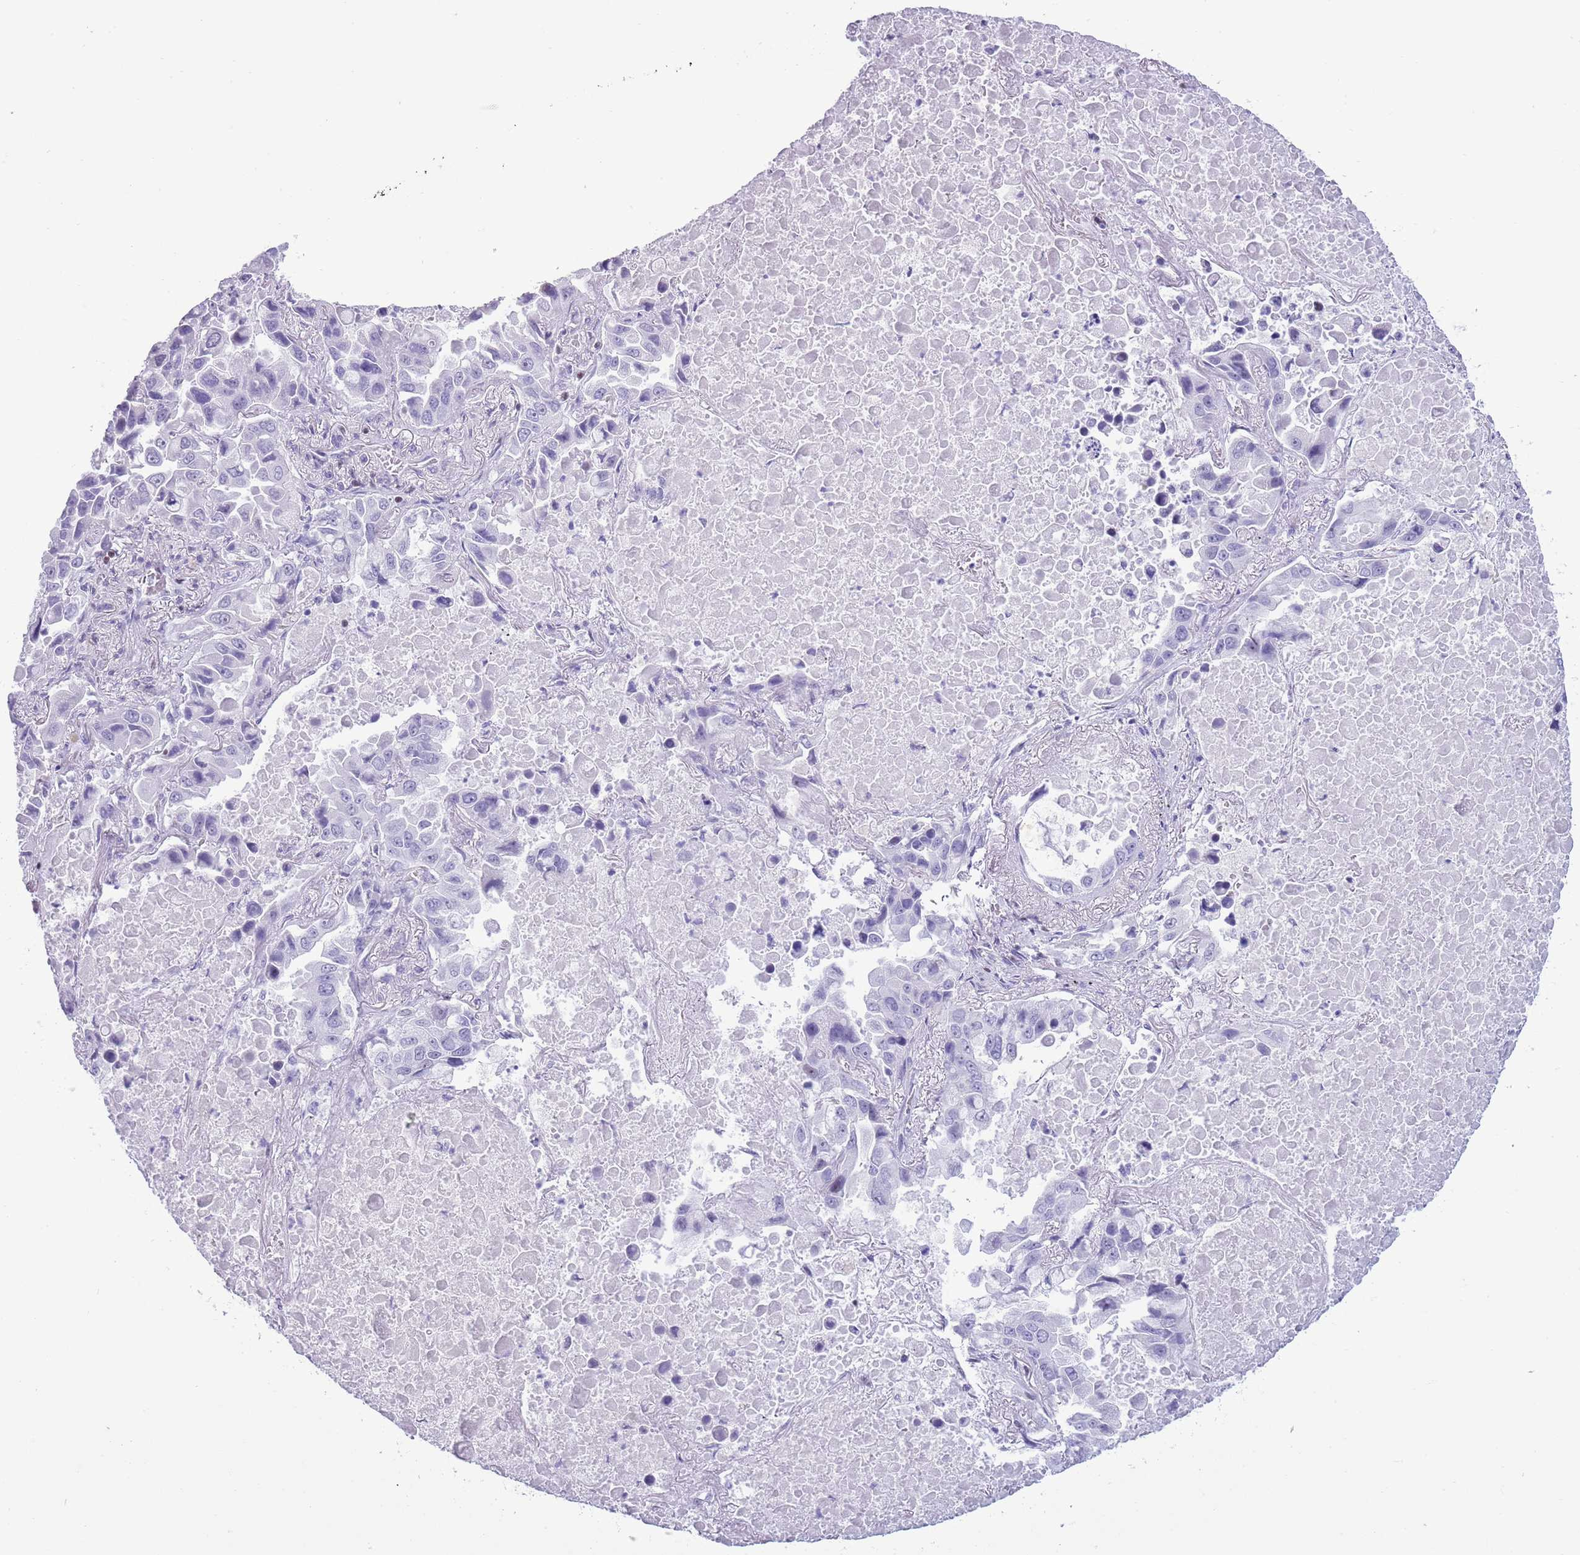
{"staining": {"intensity": "negative", "quantity": "none", "location": "none"}, "tissue": "lung cancer", "cell_type": "Tumor cells", "image_type": "cancer", "snomed": [{"axis": "morphology", "description": "Adenocarcinoma, NOS"}, {"axis": "topography", "description": "Lung"}], "caption": "This is an immunohistochemistry micrograph of lung cancer (adenocarcinoma). There is no positivity in tumor cells.", "gene": "BCL11B", "patient": {"sex": "male", "age": 64}}